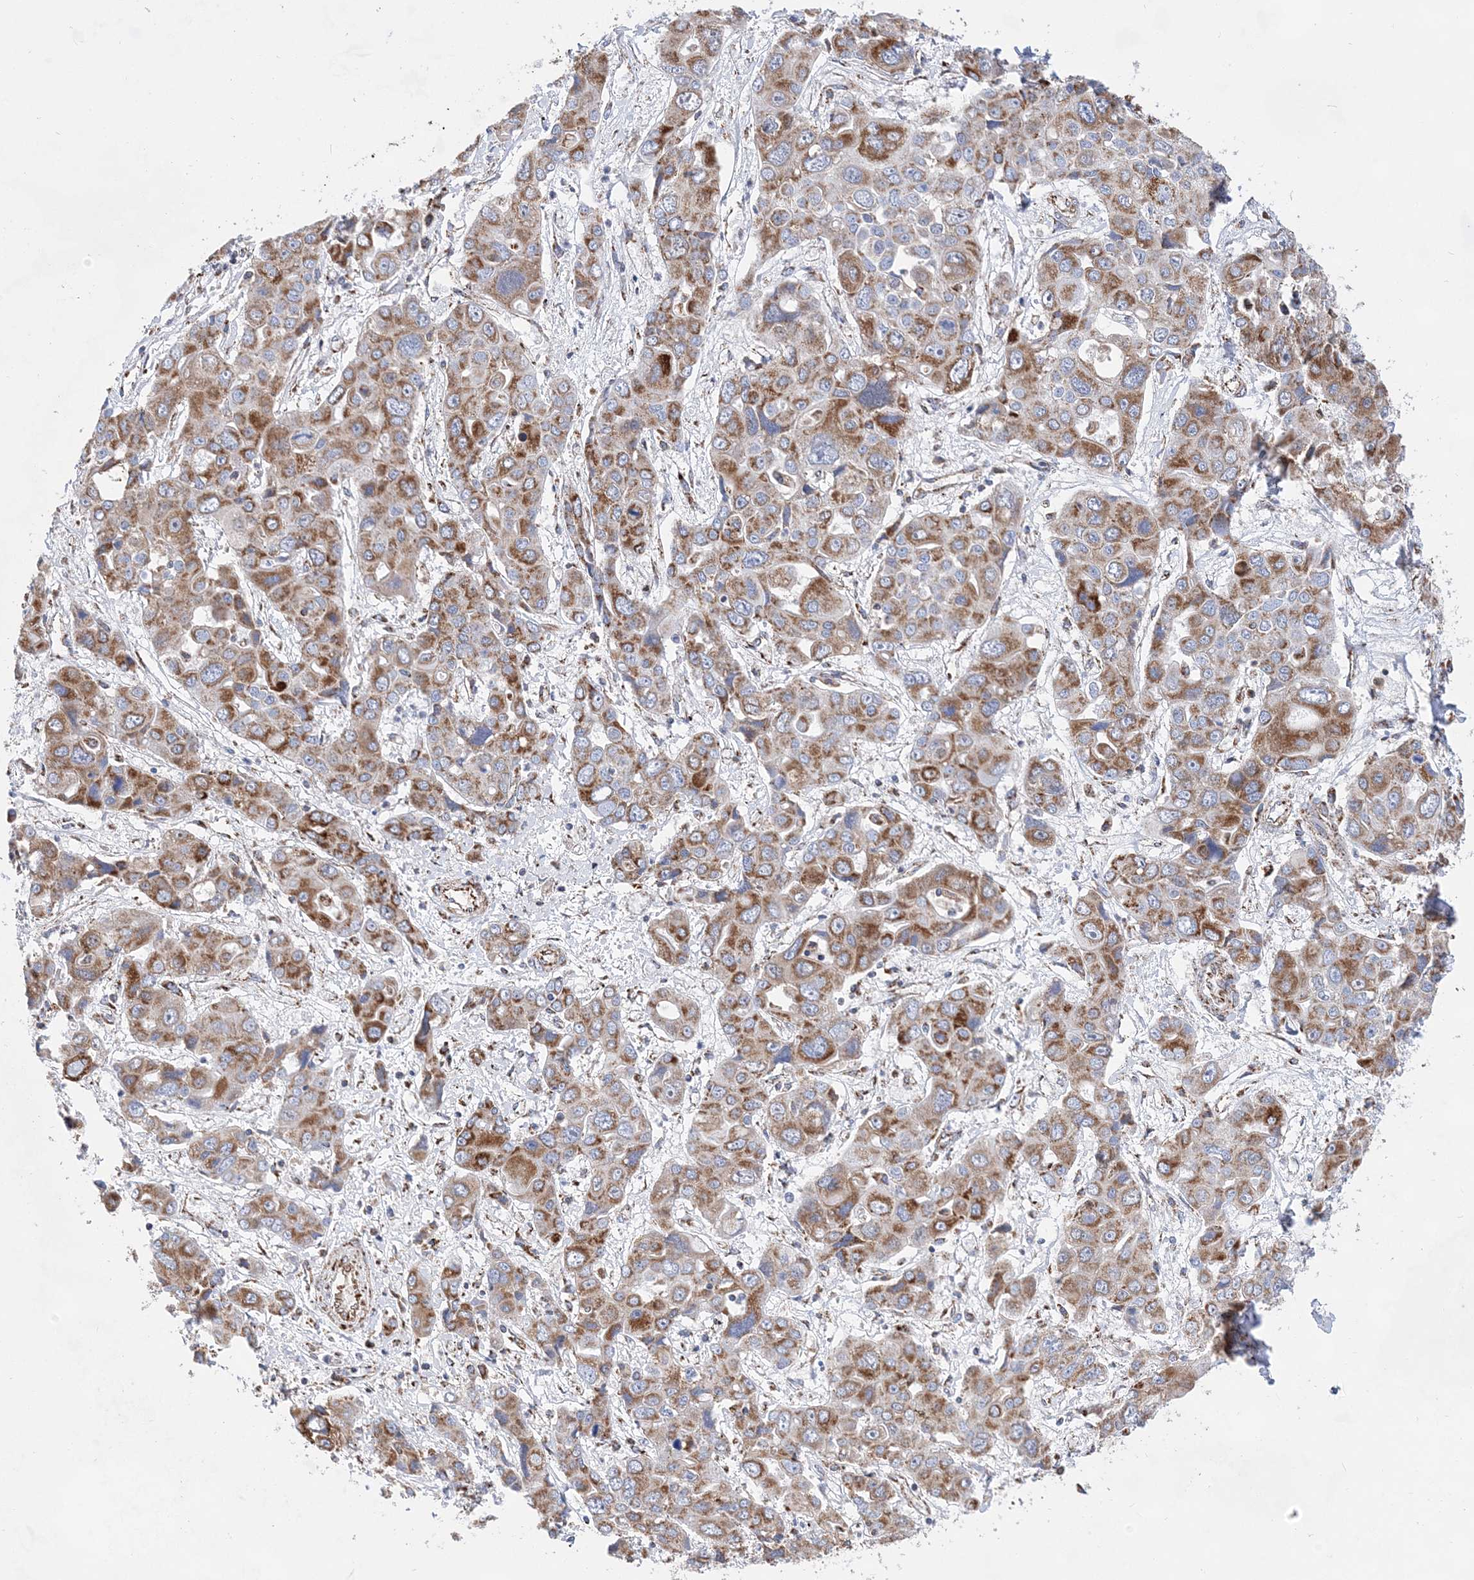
{"staining": {"intensity": "moderate", "quantity": ">75%", "location": "cytoplasmic/membranous"}, "tissue": "liver cancer", "cell_type": "Tumor cells", "image_type": "cancer", "snomed": [{"axis": "morphology", "description": "Cholangiocarcinoma"}, {"axis": "topography", "description": "Liver"}], "caption": "The image shows staining of liver cholangiocarcinoma, revealing moderate cytoplasmic/membranous protein expression (brown color) within tumor cells.", "gene": "ACOT9", "patient": {"sex": "male", "age": 67}}